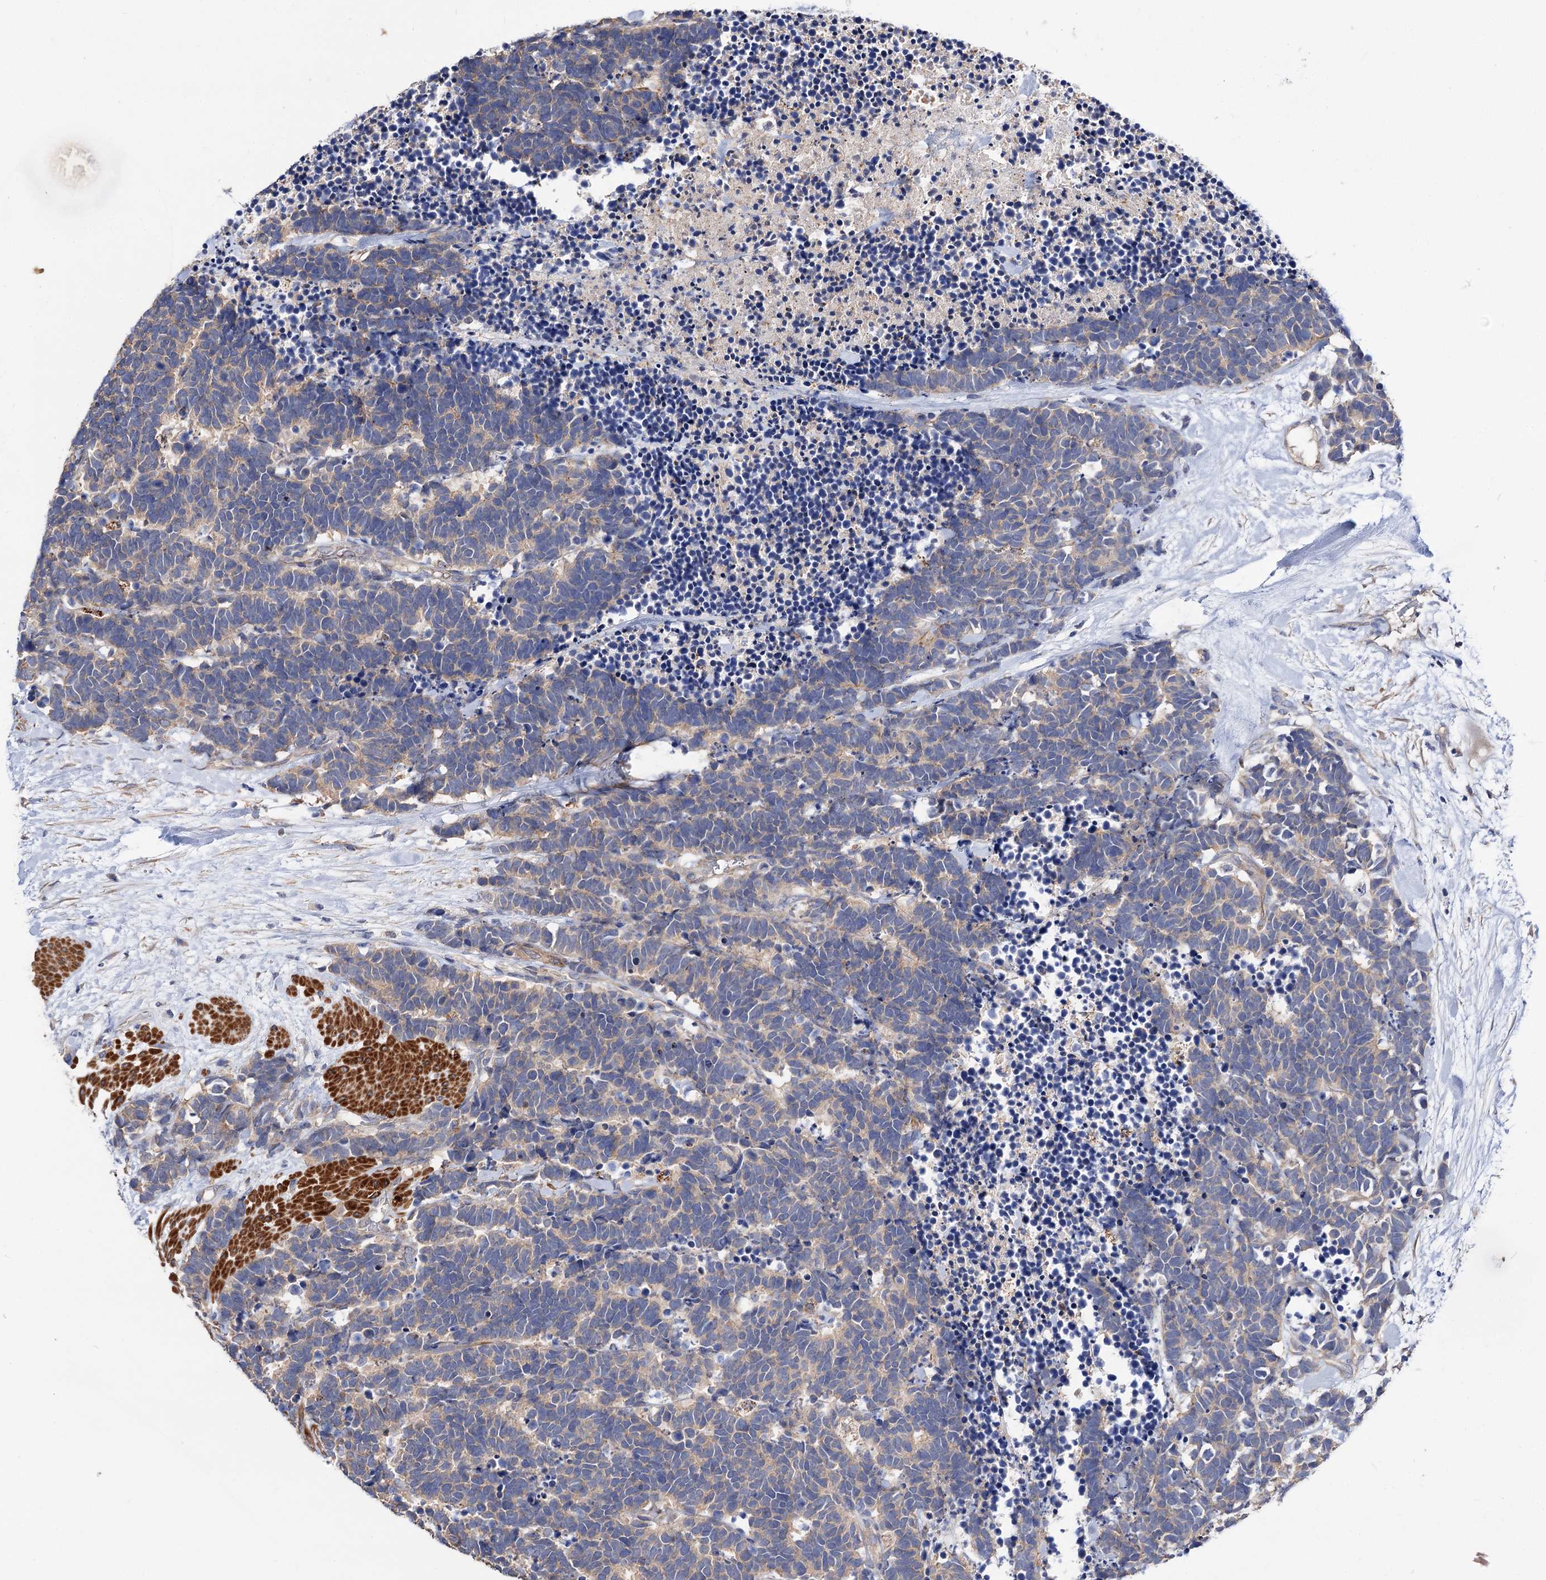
{"staining": {"intensity": "negative", "quantity": "none", "location": "none"}, "tissue": "carcinoid", "cell_type": "Tumor cells", "image_type": "cancer", "snomed": [{"axis": "morphology", "description": "Carcinoma, NOS"}, {"axis": "morphology", "description": "Carcinoid, malignant, NOS"}, {"axis": "topography", "description": "Urinary bladder"}], "caption": "Tumor cells show no significant protein staining in carcinoid (malignant). The staining was performed using DAB to visualize the protein expression in brown, while the nuclei were stained in blue with hematoxylin (Magnification: 20x).", "gene": "NUDCD2", "patient": {"sex": "male", "age": 57}}